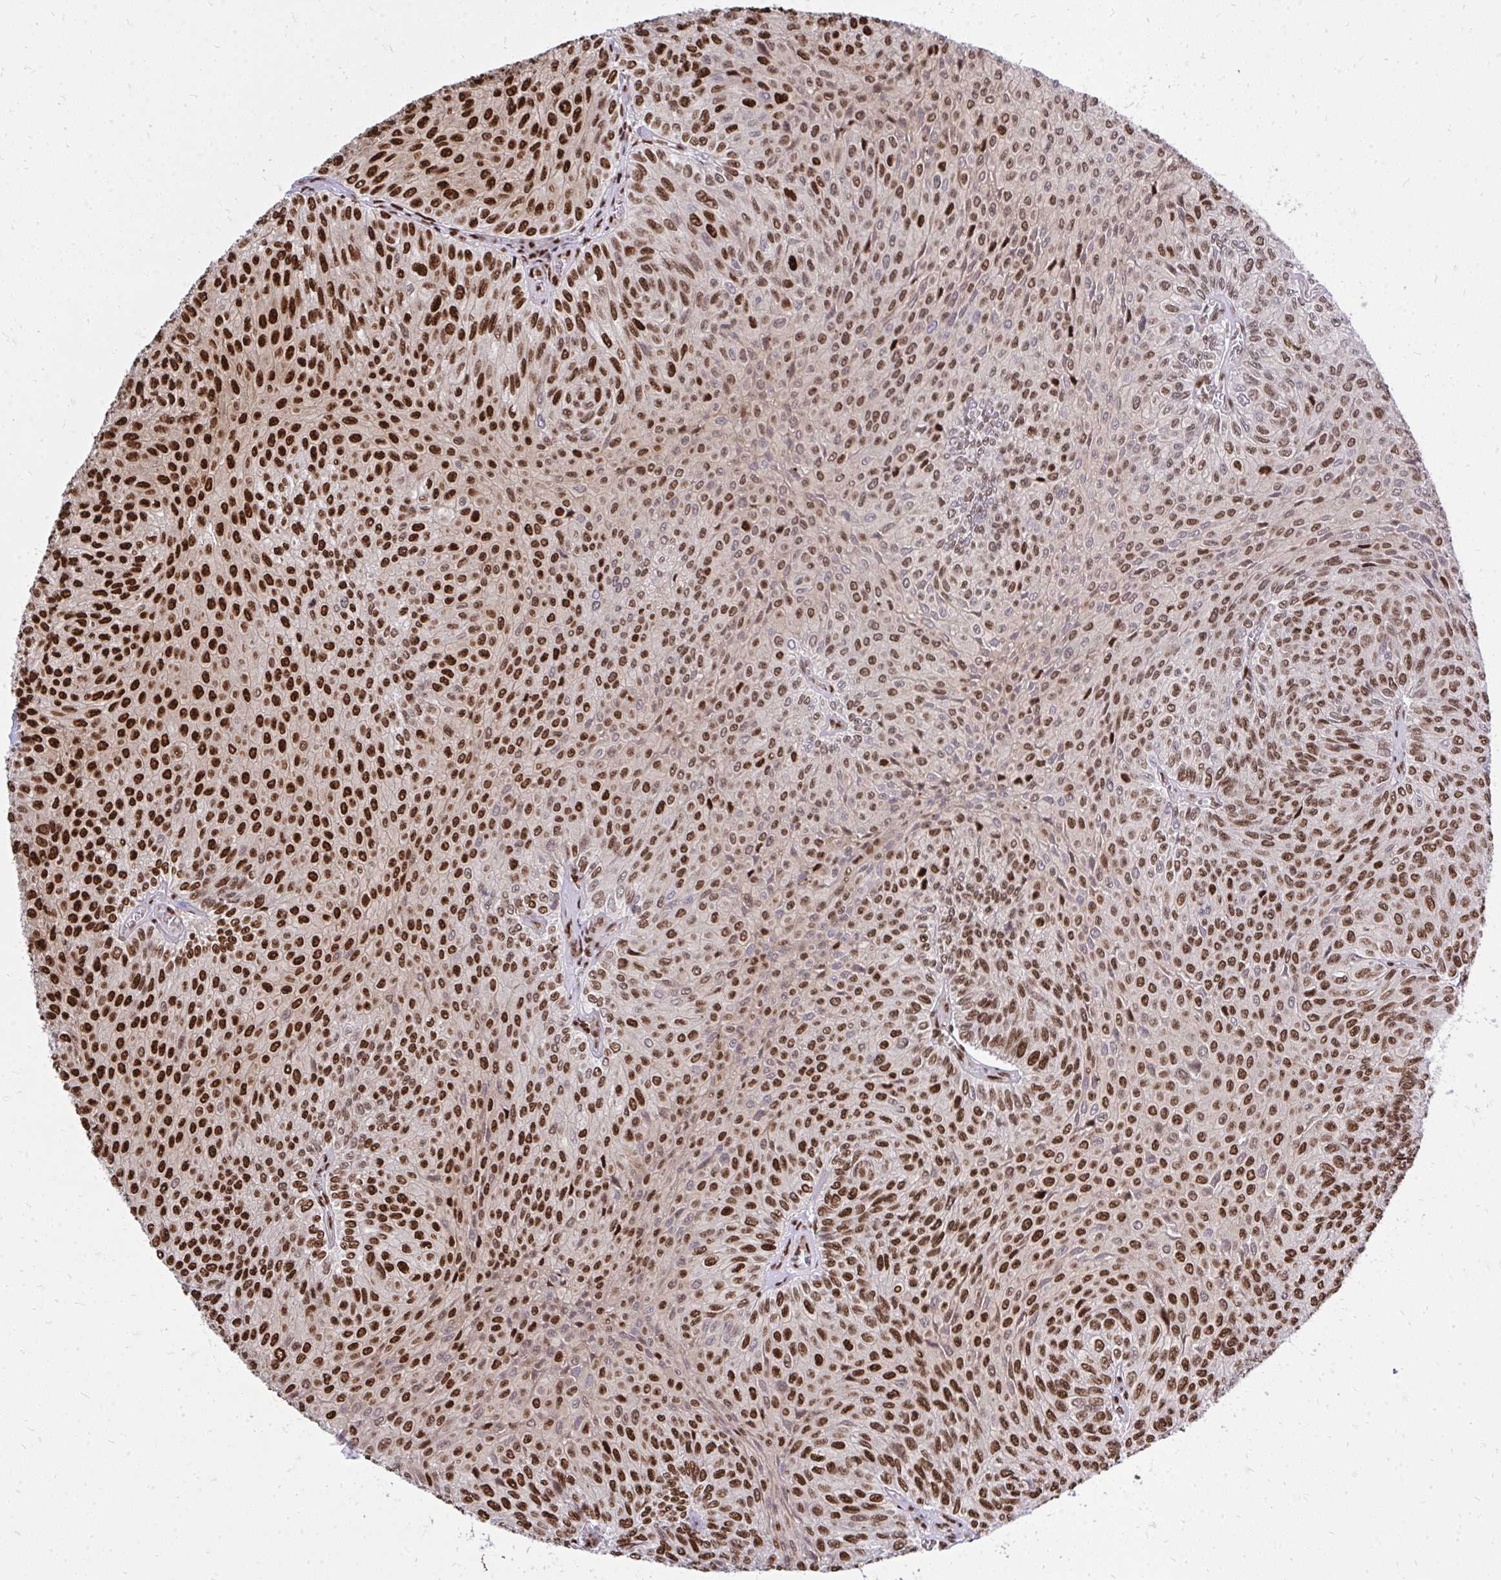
{"staining": {"intensity": "strong", "quantity": ">75%", "location": "nuclear"}, "tissue": "urothelial cancer", "cell_type": "Tumor cells", "image_type": "cancer", "snomed": [{"axis": "morphology", "description": "Urothelial carcinoma, NOS"}, {"axis": "topography", "description": "Urinary bladder"}], "caption": "The immunohistochemical stain labels strong nuclear staining in tumor cells of urothelial cancer tissue.", "gene": "TBL1Y", "patient": {"sex": "male", "age": 59}}